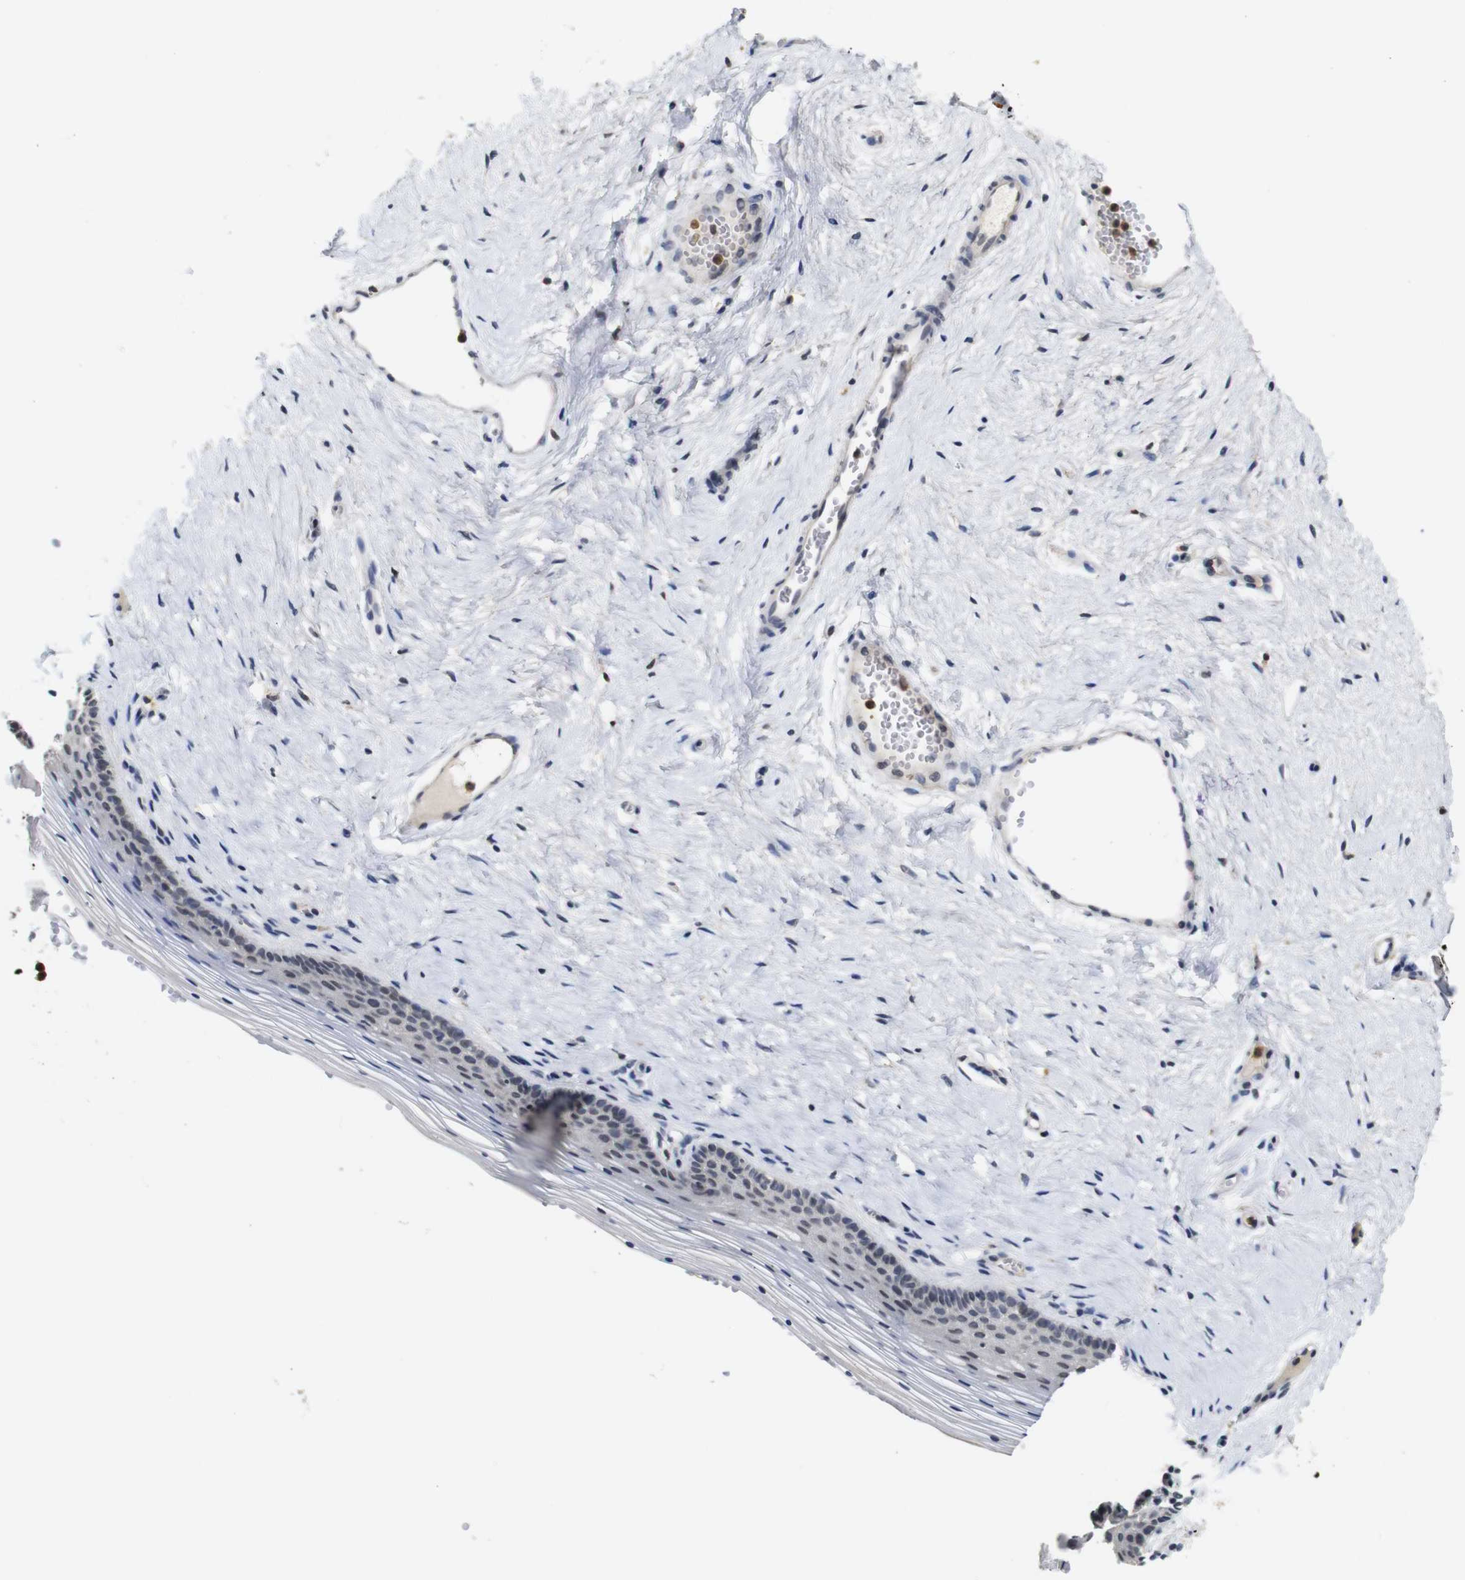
{"staining": {"intensity": "weak", "quantity": "<25%", "location": "nuclear"}, "tissue": "vagina", "cell_type": "Squamous epithelial cells", "image_type": "normal", "snomed": [{"axis": "morphology", "description": "Normal tissue, NOS"}, {"axis": "topography", "description": "Vagina"}], "caption": "High magnification brightfield microscopy of normal vagina stained with DAB (brown) and counterstained with hematoxylin (blue): squamous epithelial cells show no significant positivity. The staining is performed using DAB brown chromogen with nuclei counter-stained in using hematoxylin.", "gene": "NTRK3", "patient": {"sex": "female", "age": 32}}